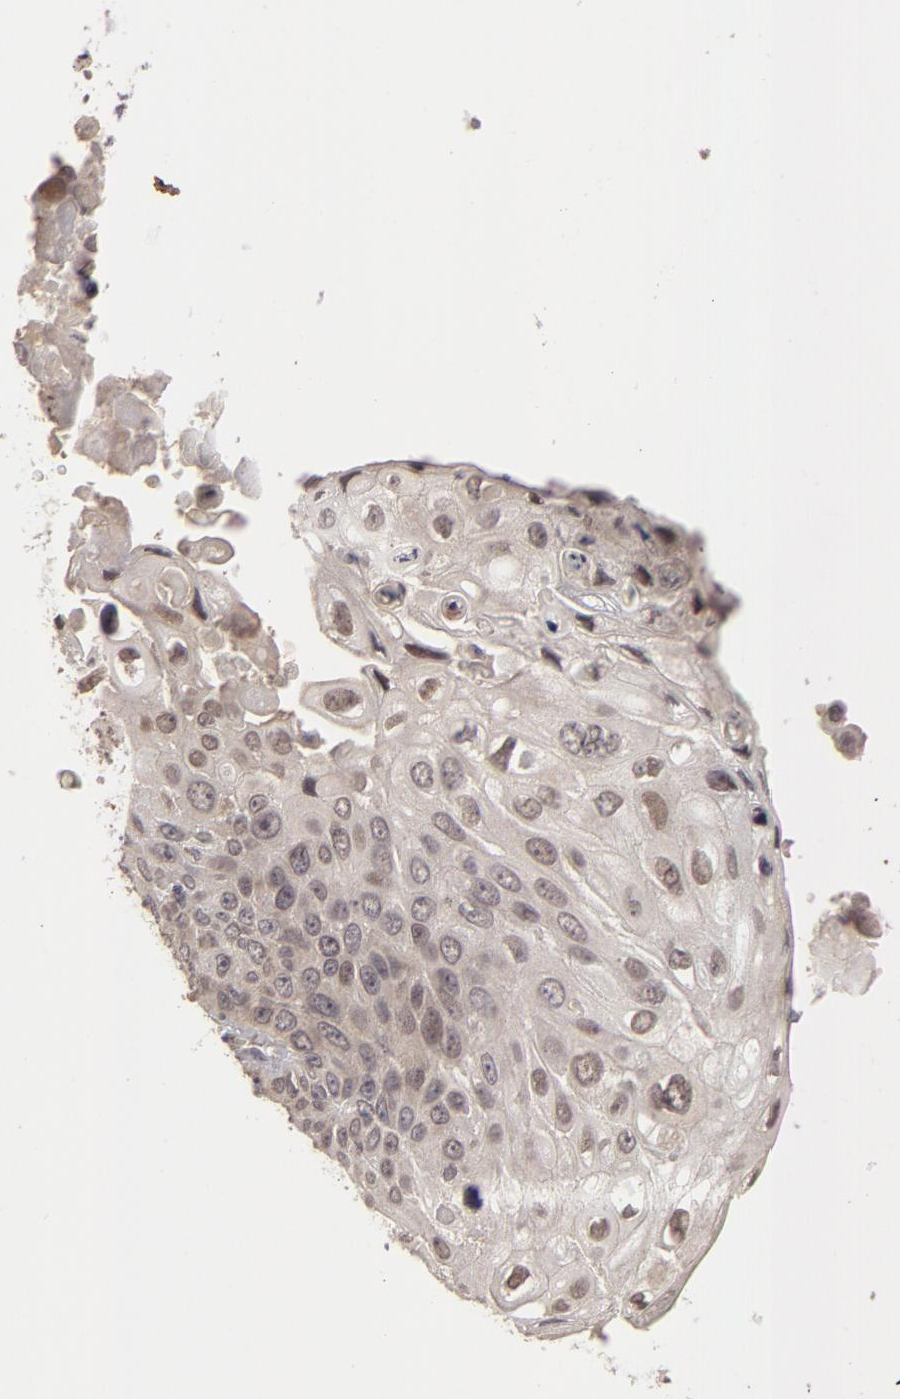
{"staining": {"intensity": "weak", "quantity": "<25%", "location": "nuclear"}, "tissue": "lung cancer", "cell_type": "Tumor cells", "image_type": "cancer", "snomed": [{"axis": "morphology", "description": "Adenocarcinoma, NOS"}, {"axis": "topography", "description": "Lung"}], "caption": "Tumor cells show no significant positivity in lung cancer.", "gene": "ZNF133", "patient": {"sex": "male", "age": 60}}